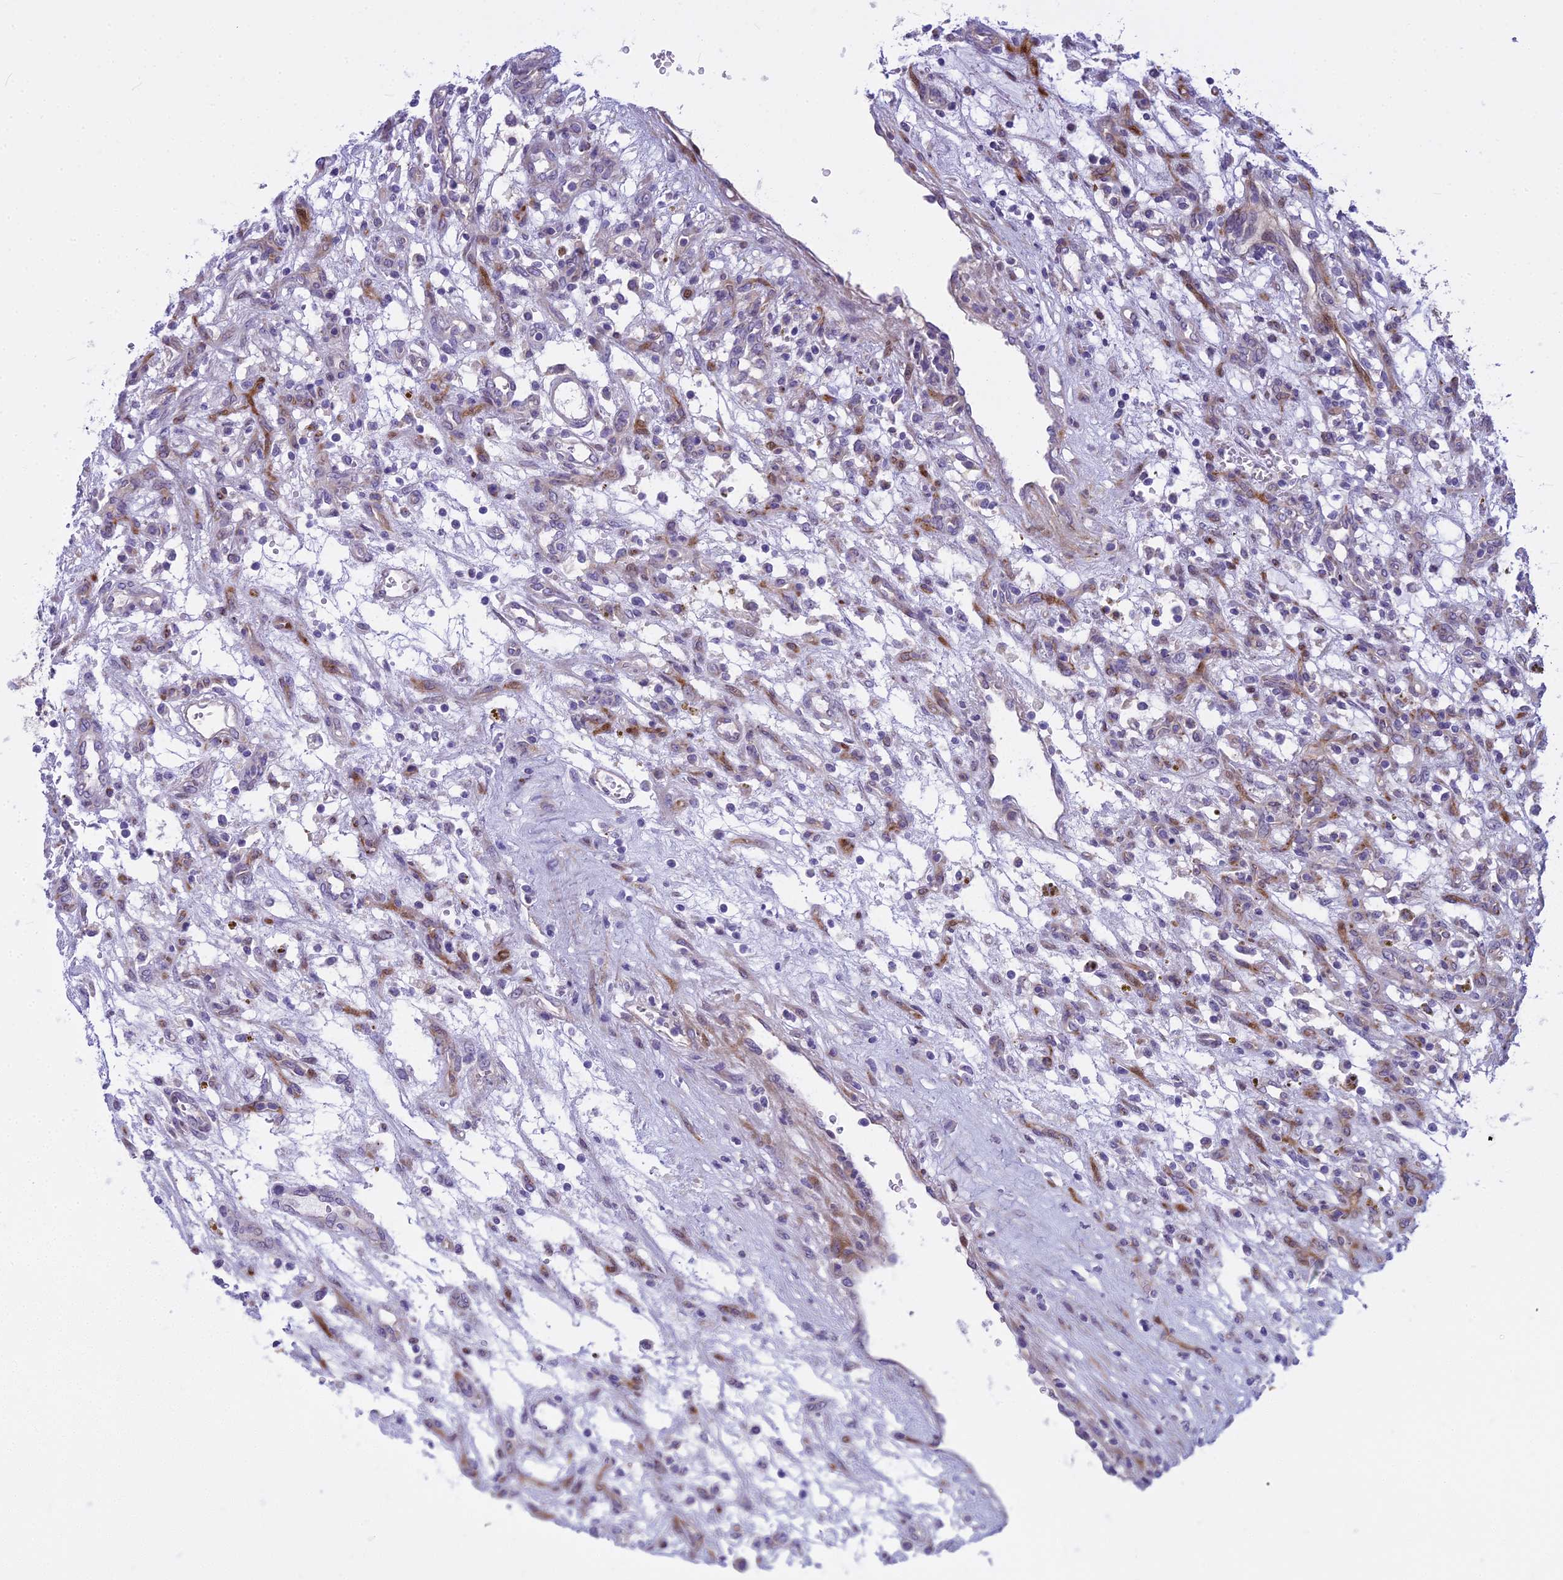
{"staining": {"intensity": "negative", "quantity": "none", "location": "none"}, "tissue": "renal cancer", "cell_type": "Tumor cells", "image_type": "cancer", "snomed": [{"axis": "morphology", "description": "Adenocarcinoma, NOS"}, {"axis": "topography", "description": "Kidney"}], "caption": "There is no significant positivity in tumor cells of renal cancer.", "gene": "PCDHB14", "patient": {"sex": "female", "age": 57}}